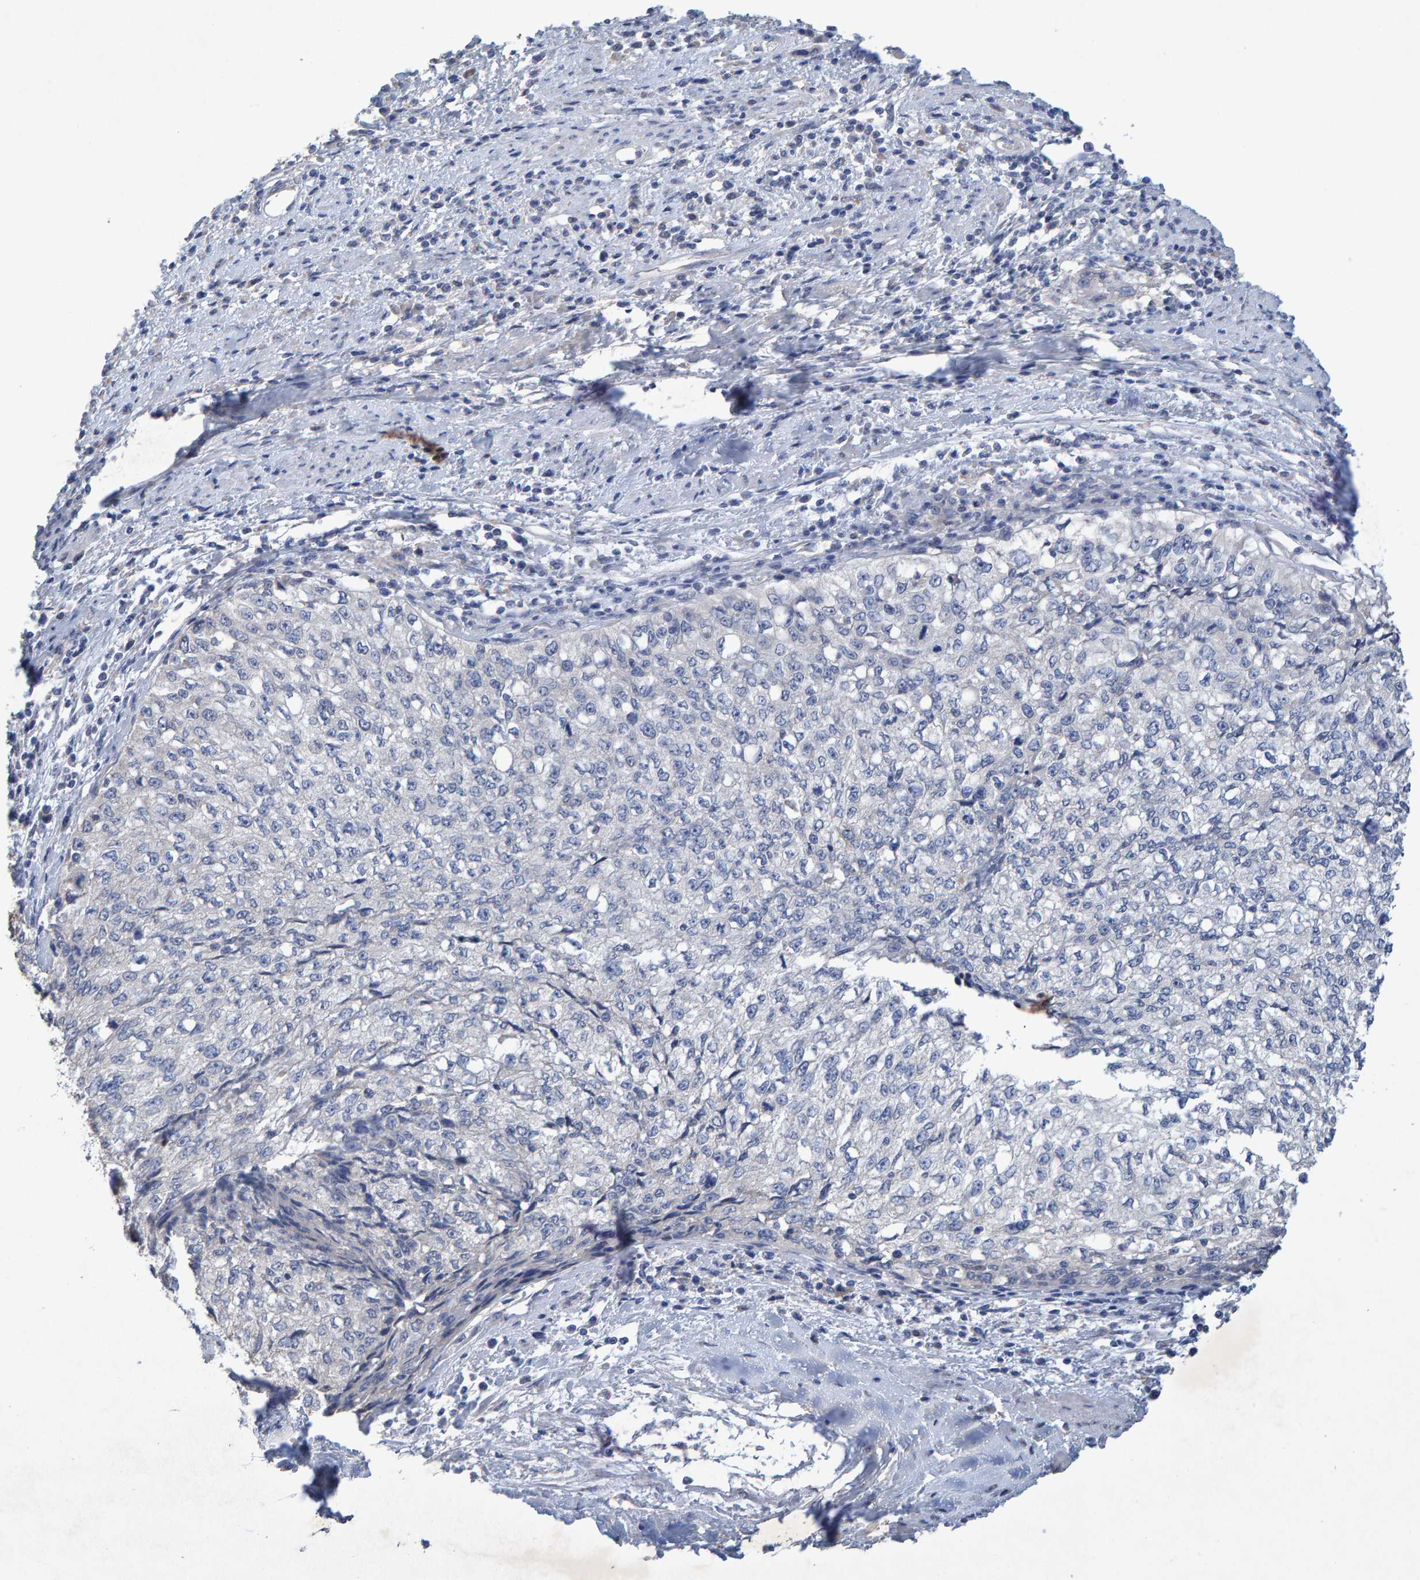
{"staining": {"intensity": "negative", "quantity": "none", "location": "none"}, "tissue": "cervical cancer", "cell_type": "Tumor cells", "image_type": "cancer", "snomed": [{"axis": "morphology", "description": "Squamous cell carcinoma, NOS"}, {"axis": "topography", "description": "Cervix"}], "caption": "This is an immunohistochemistry (IHC) histopathology image of cervical squamous cell carcinoma. There is no positivity in tumor cells.", "gene": "CTH", "patient": {"sex": "female", "age": 57}}